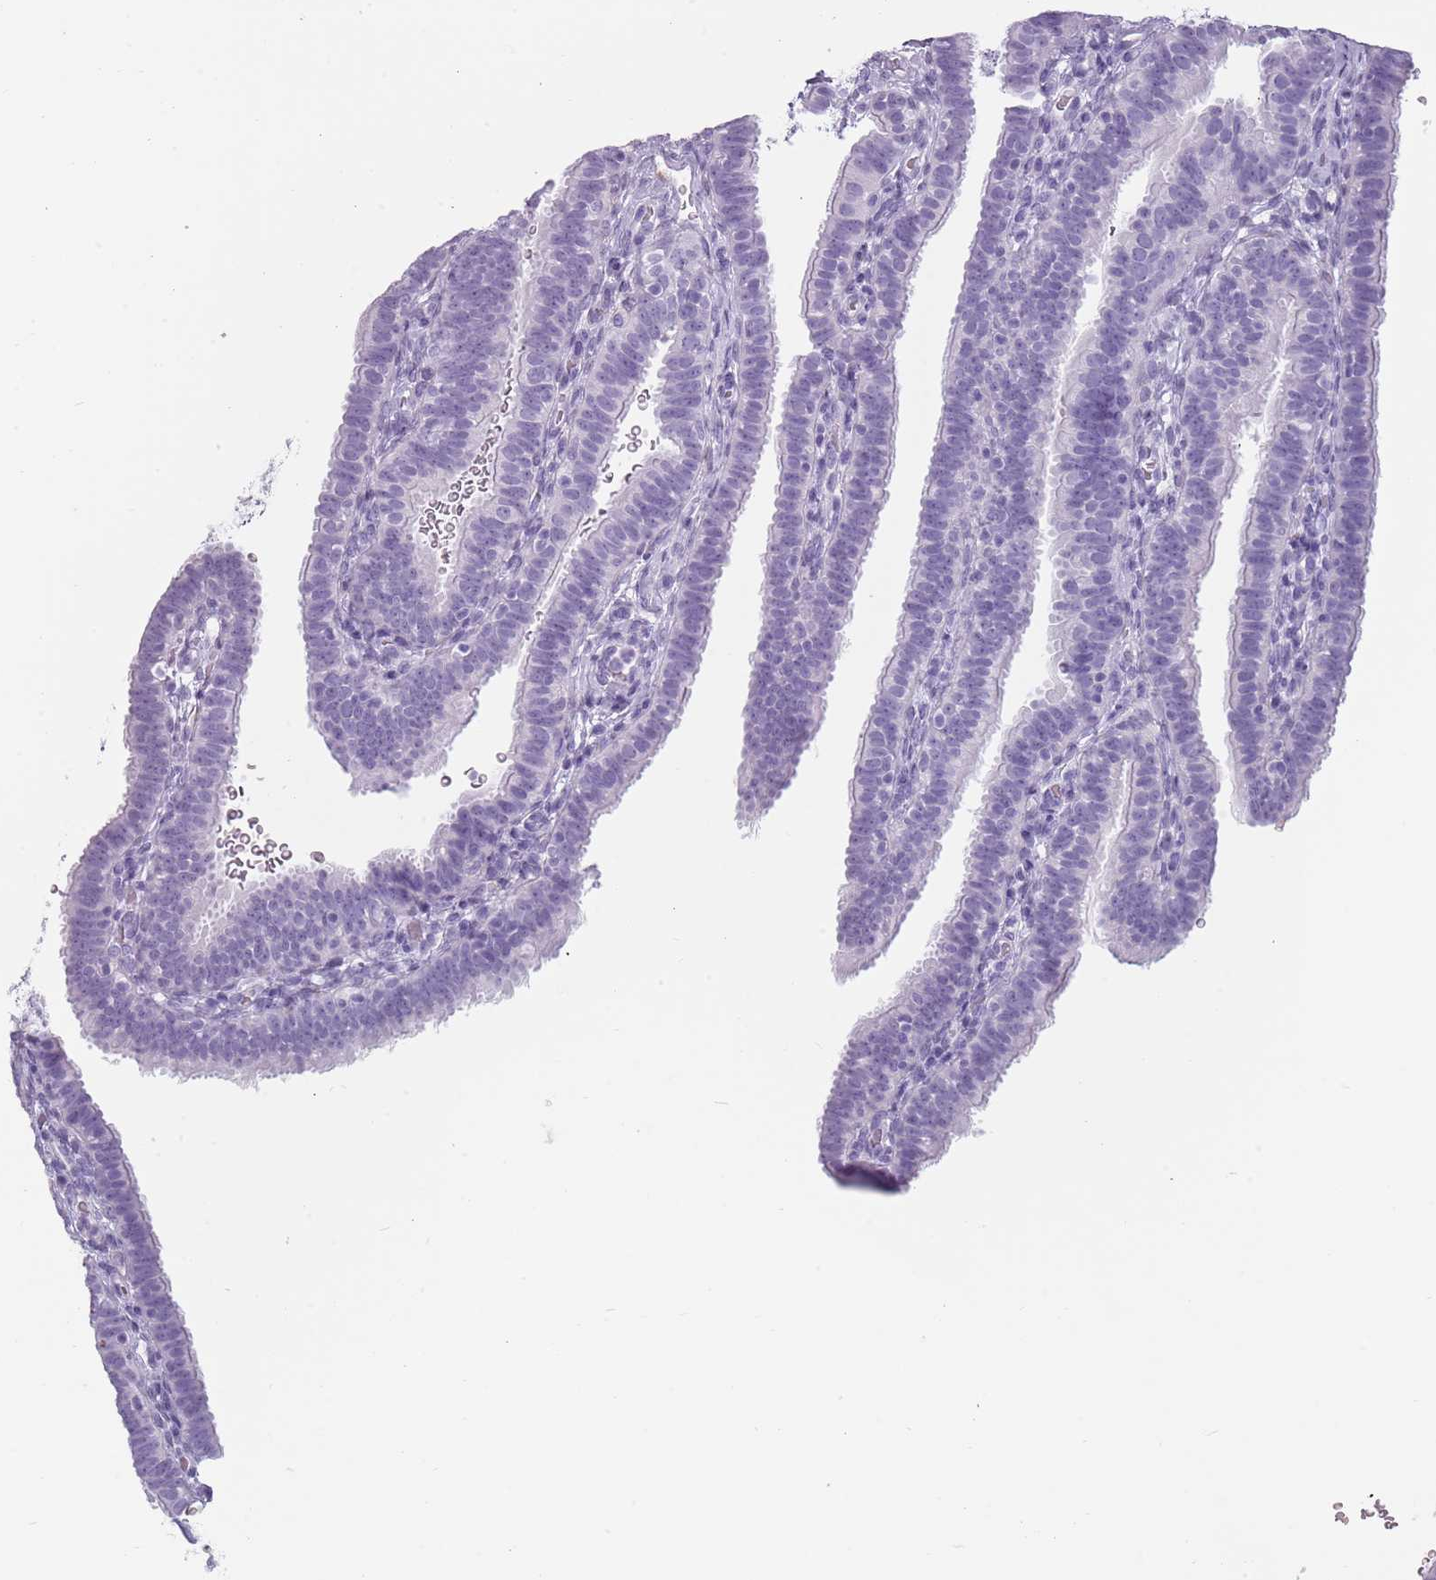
{"staining": {"intensity": "negative", "quantity": "none", "location": "none"}, "tissue": "fallopian tube", "cell_type": "Glandular cells", "image_type": "normal", "snomed": [{"axis": "morphology", "description": "Normal tissue, NOS"}, {"axis": "topography", "description": "Fallopian tube"}], "caption": "High power microscopy photomicrograph of an immunohistochemistry (IHC) micrograph of normal fallopian tube, revealing no significant expression in glandular cells. (Immunohistochemistry (ihc), brightfield microscopy, high magnification).", "gene": "COLEC12", "patient": {"sex": "female", "age": 41}}